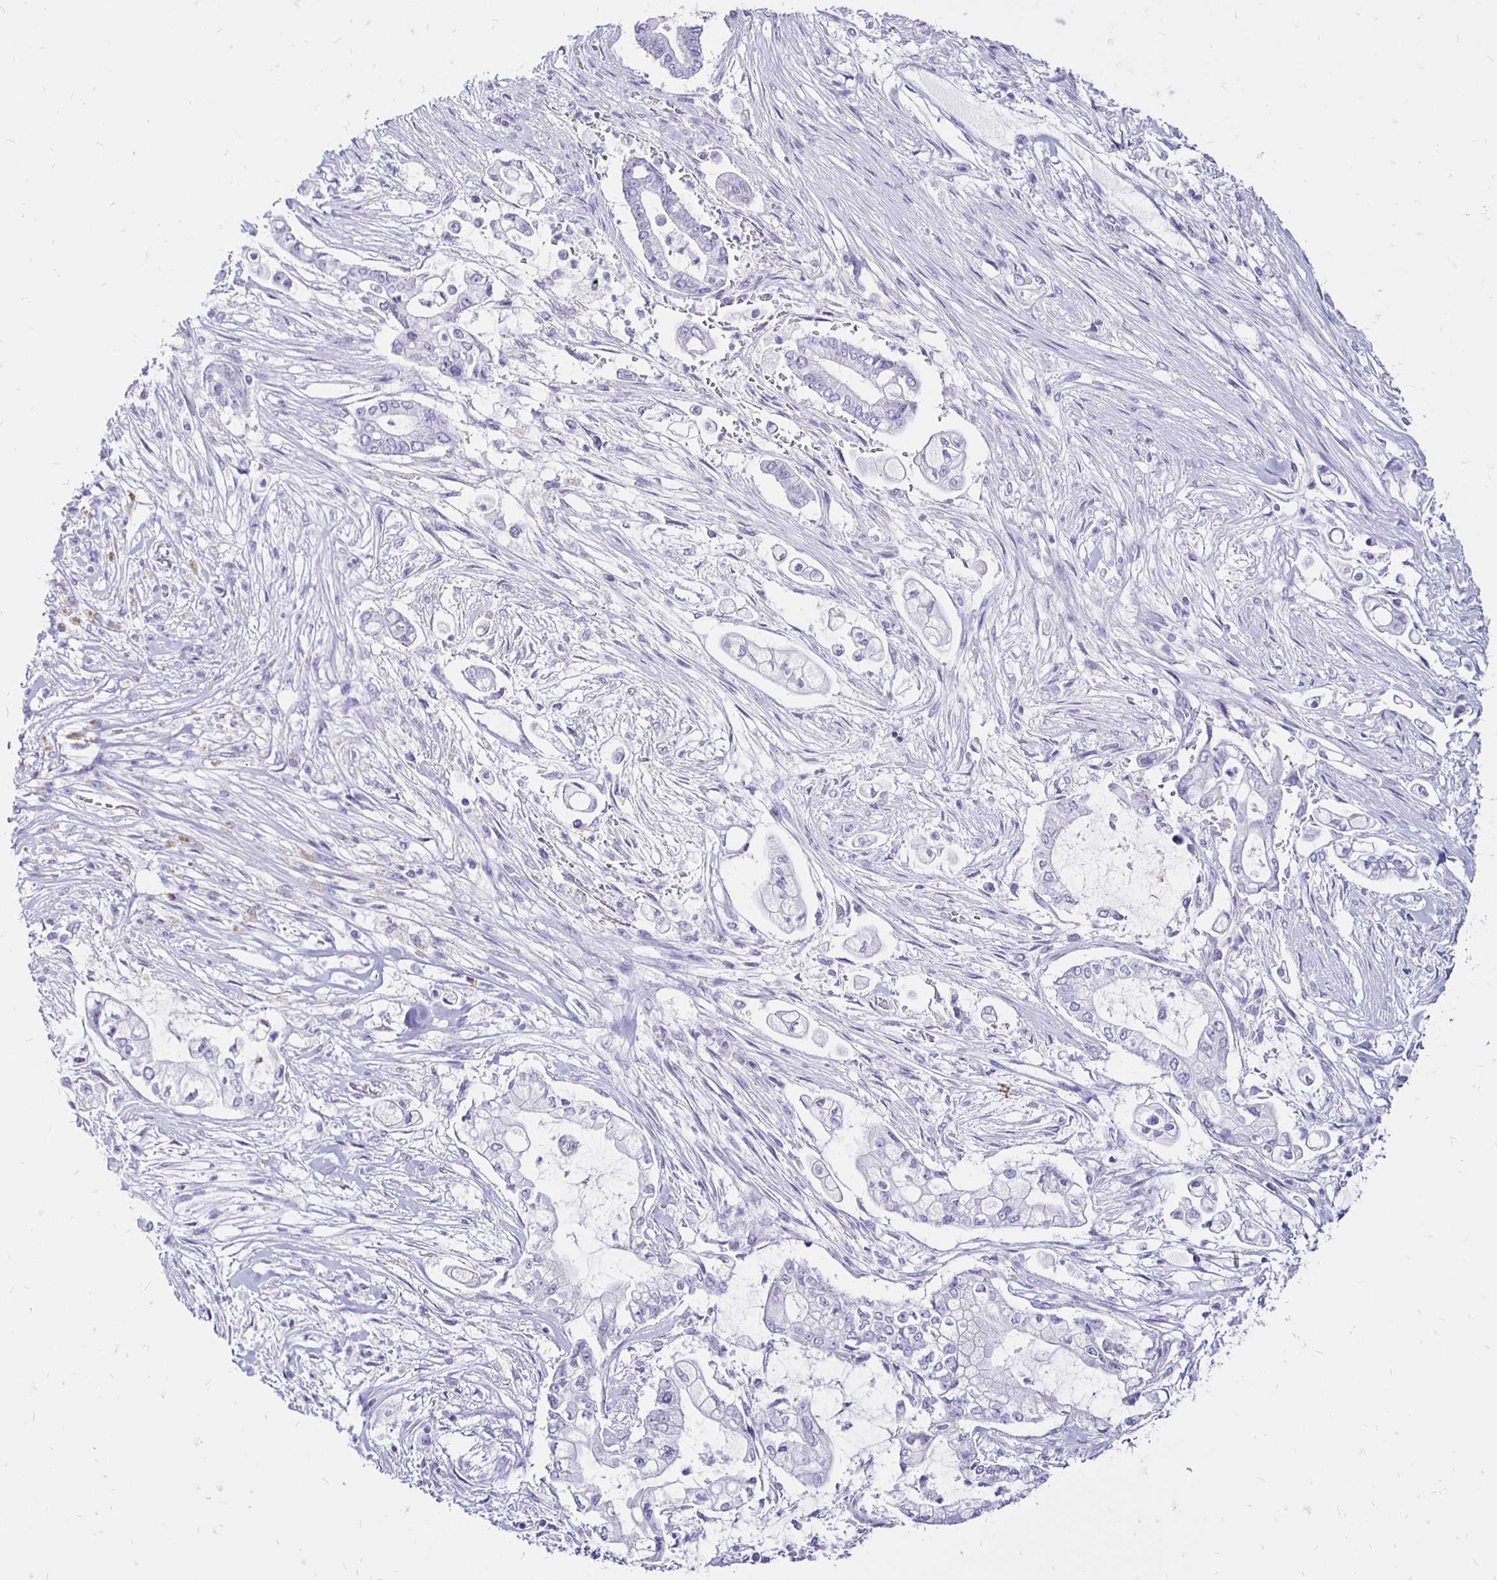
{"staining": {"intensity": "negative", "quantity": "none", "location": "none"}, "tissue": "pancreatic cancer", "cell_type": "Tumor cells", "image_type": "cancer", "snomed": [{"axis": "morphology", "description": "Adenocarcinoma, NOS"}, {"axis": "topography", "description": "Pancreas"}], "caption": "A high-resolution micrograph shows immunohistochemistry staining of pancreatic cancer (adenocarcinoma), which exhibits no significant positivity in tumor cells.", "gene": "IRGC", "patient": {"sex": "female", "age": 69}}